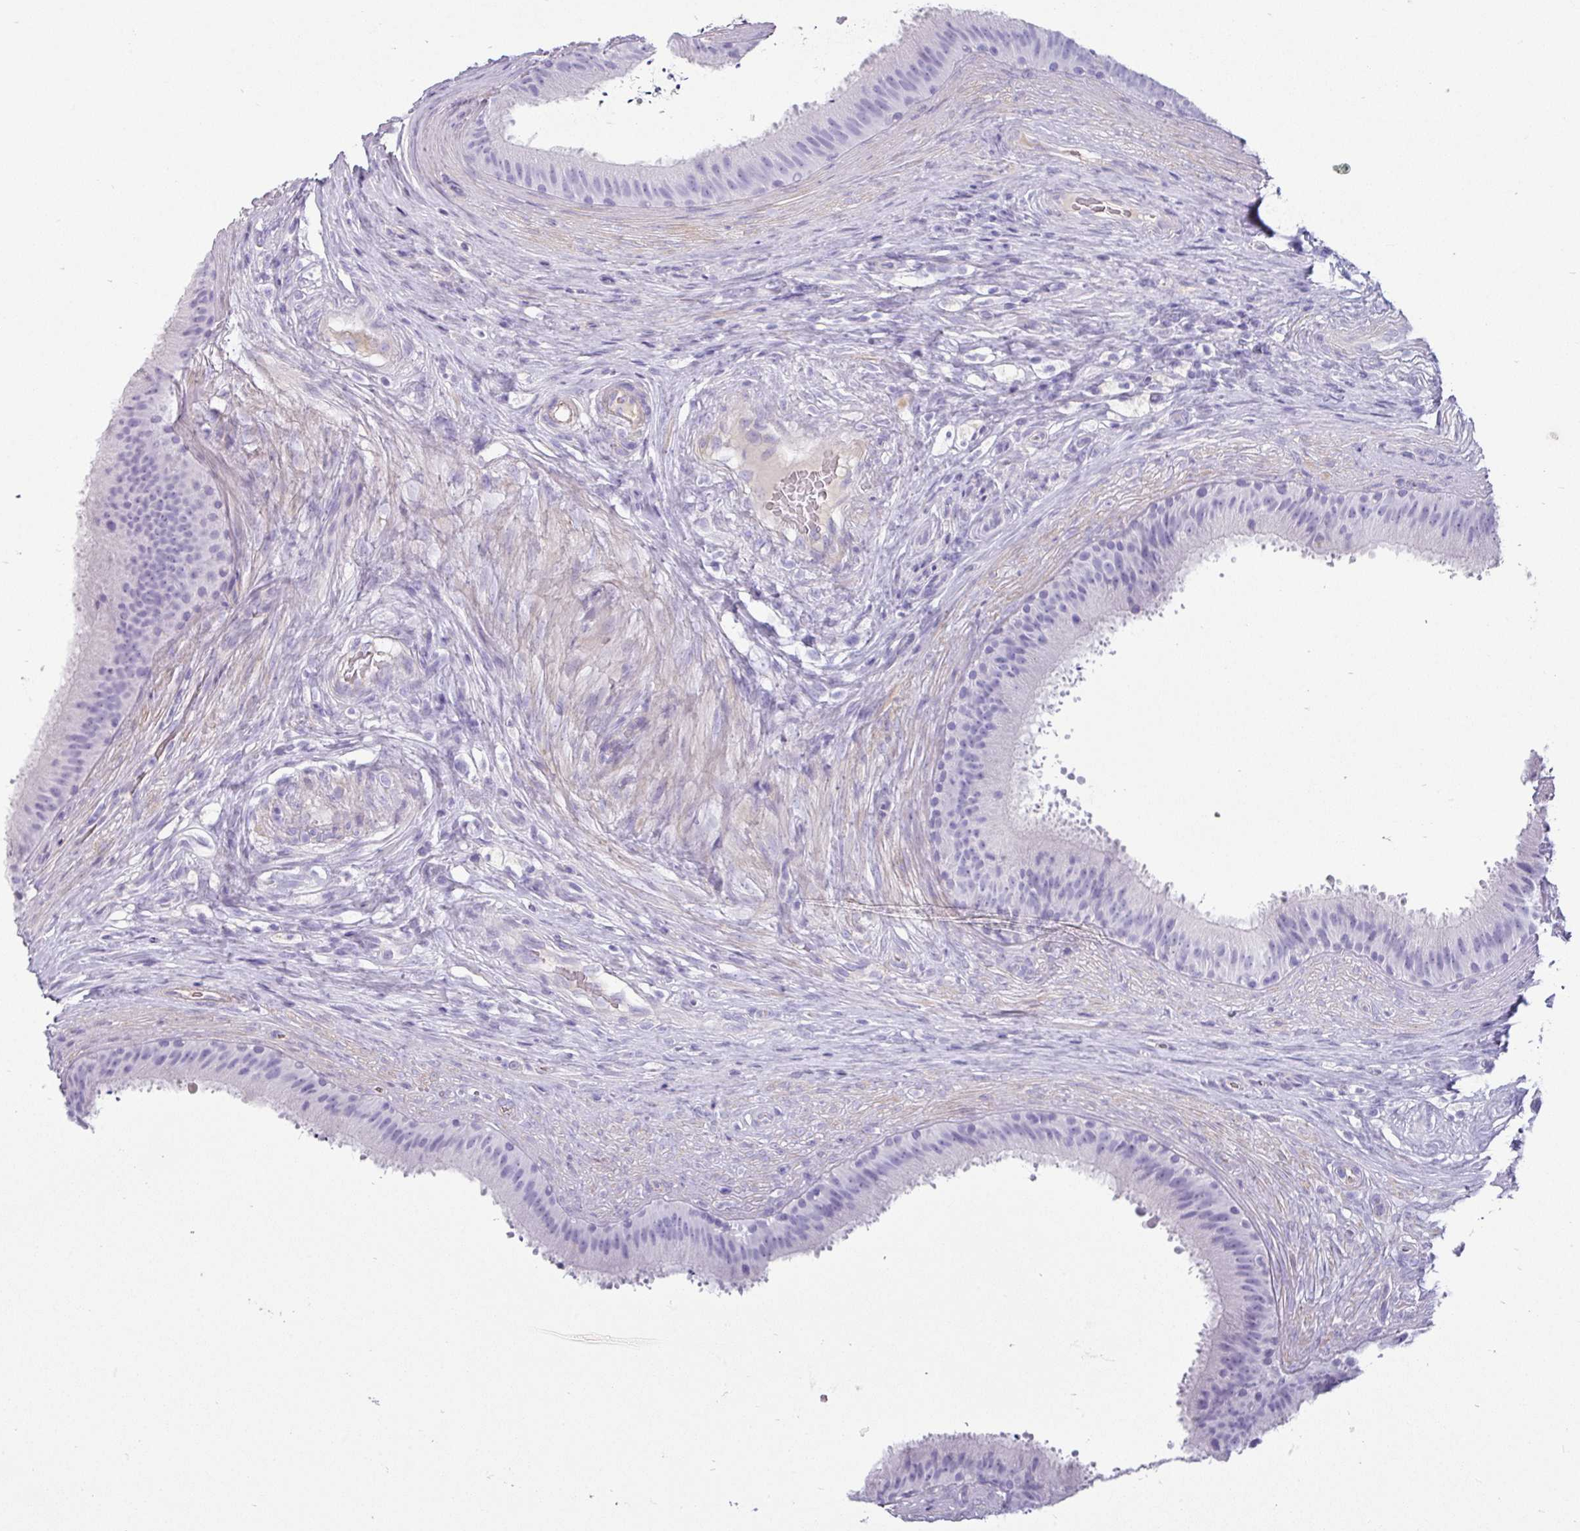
{"staining": {"intensity": "negative", "quantity": "none", "location": "none"}, "tissue": "epididymis", "cell_type": "Glandular cells", "image_type": "normal", "snomed": [{"axis": "morphology", "description": "Normal tissue, NOS"}, {"axis": "topography", "description": "Testis"}, {"axis": "topography", "description": "Epididymis"}], "caption": "DAB (3,3'-diaminobenzidine) immunohistochemical staining of normal human epididymis shows no significant staining in glandular cells.", "gene": "VCX2", "patient": {"sex": "male", "age": 41}}